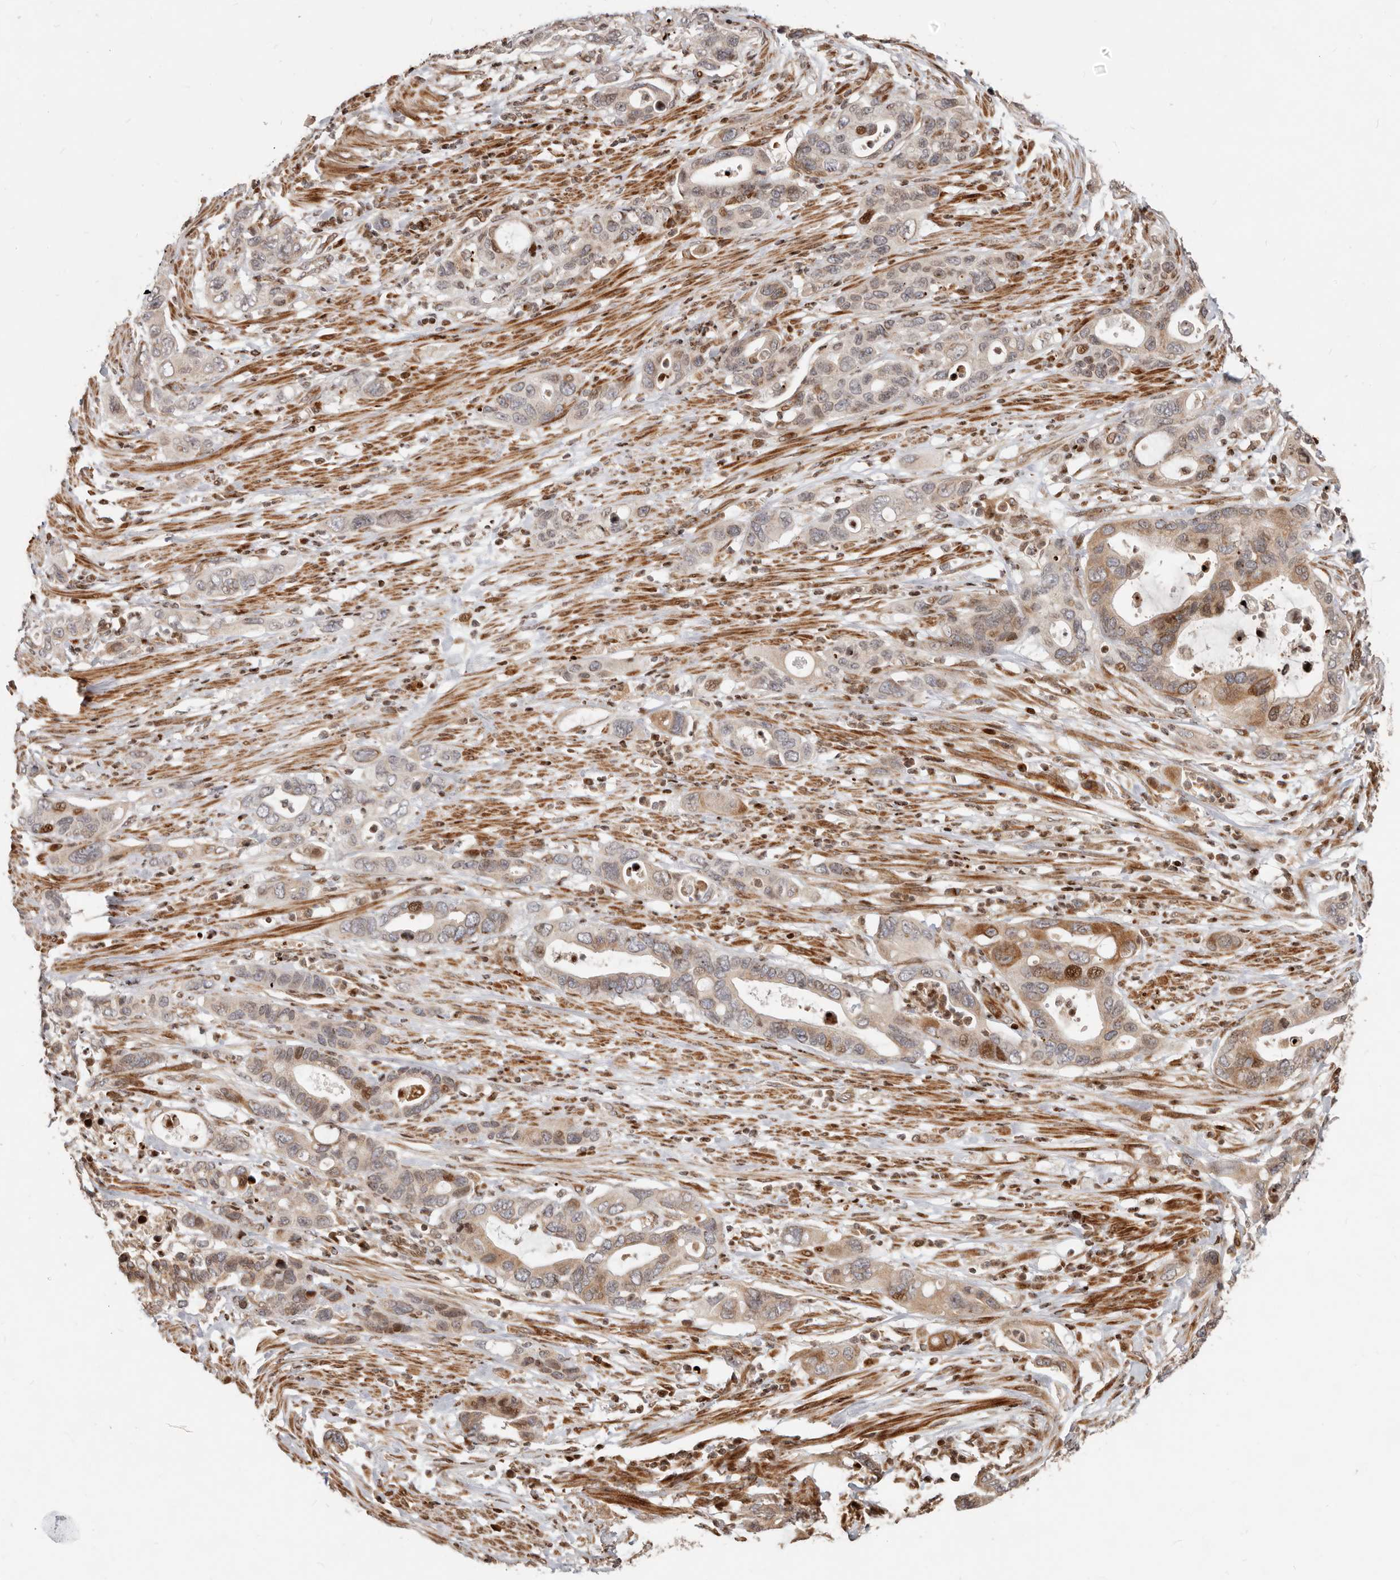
{"staining": {"intensity": "moderate", "quantity": "25%-75%", "location": "cytoplasmic/membranous"}, "tissue": "pancreatic cancer", "cell_type": "Tumor cells", "image_type": "cancer", "snomed": [{"axis": "morphology", "description": "Adenocarcinoma, NOS"}, {"axis": "topography", "description": "Pancreas"}], "caption": "Immunohistochemical staining of human pancreatic adenocarcinoma displays moderate cytoplasmic/membranous protein positivity in approximately 25%-75% of tumor cells.", "gene": "TRIM4", "patient": {"sex": "female", "age": 71}}